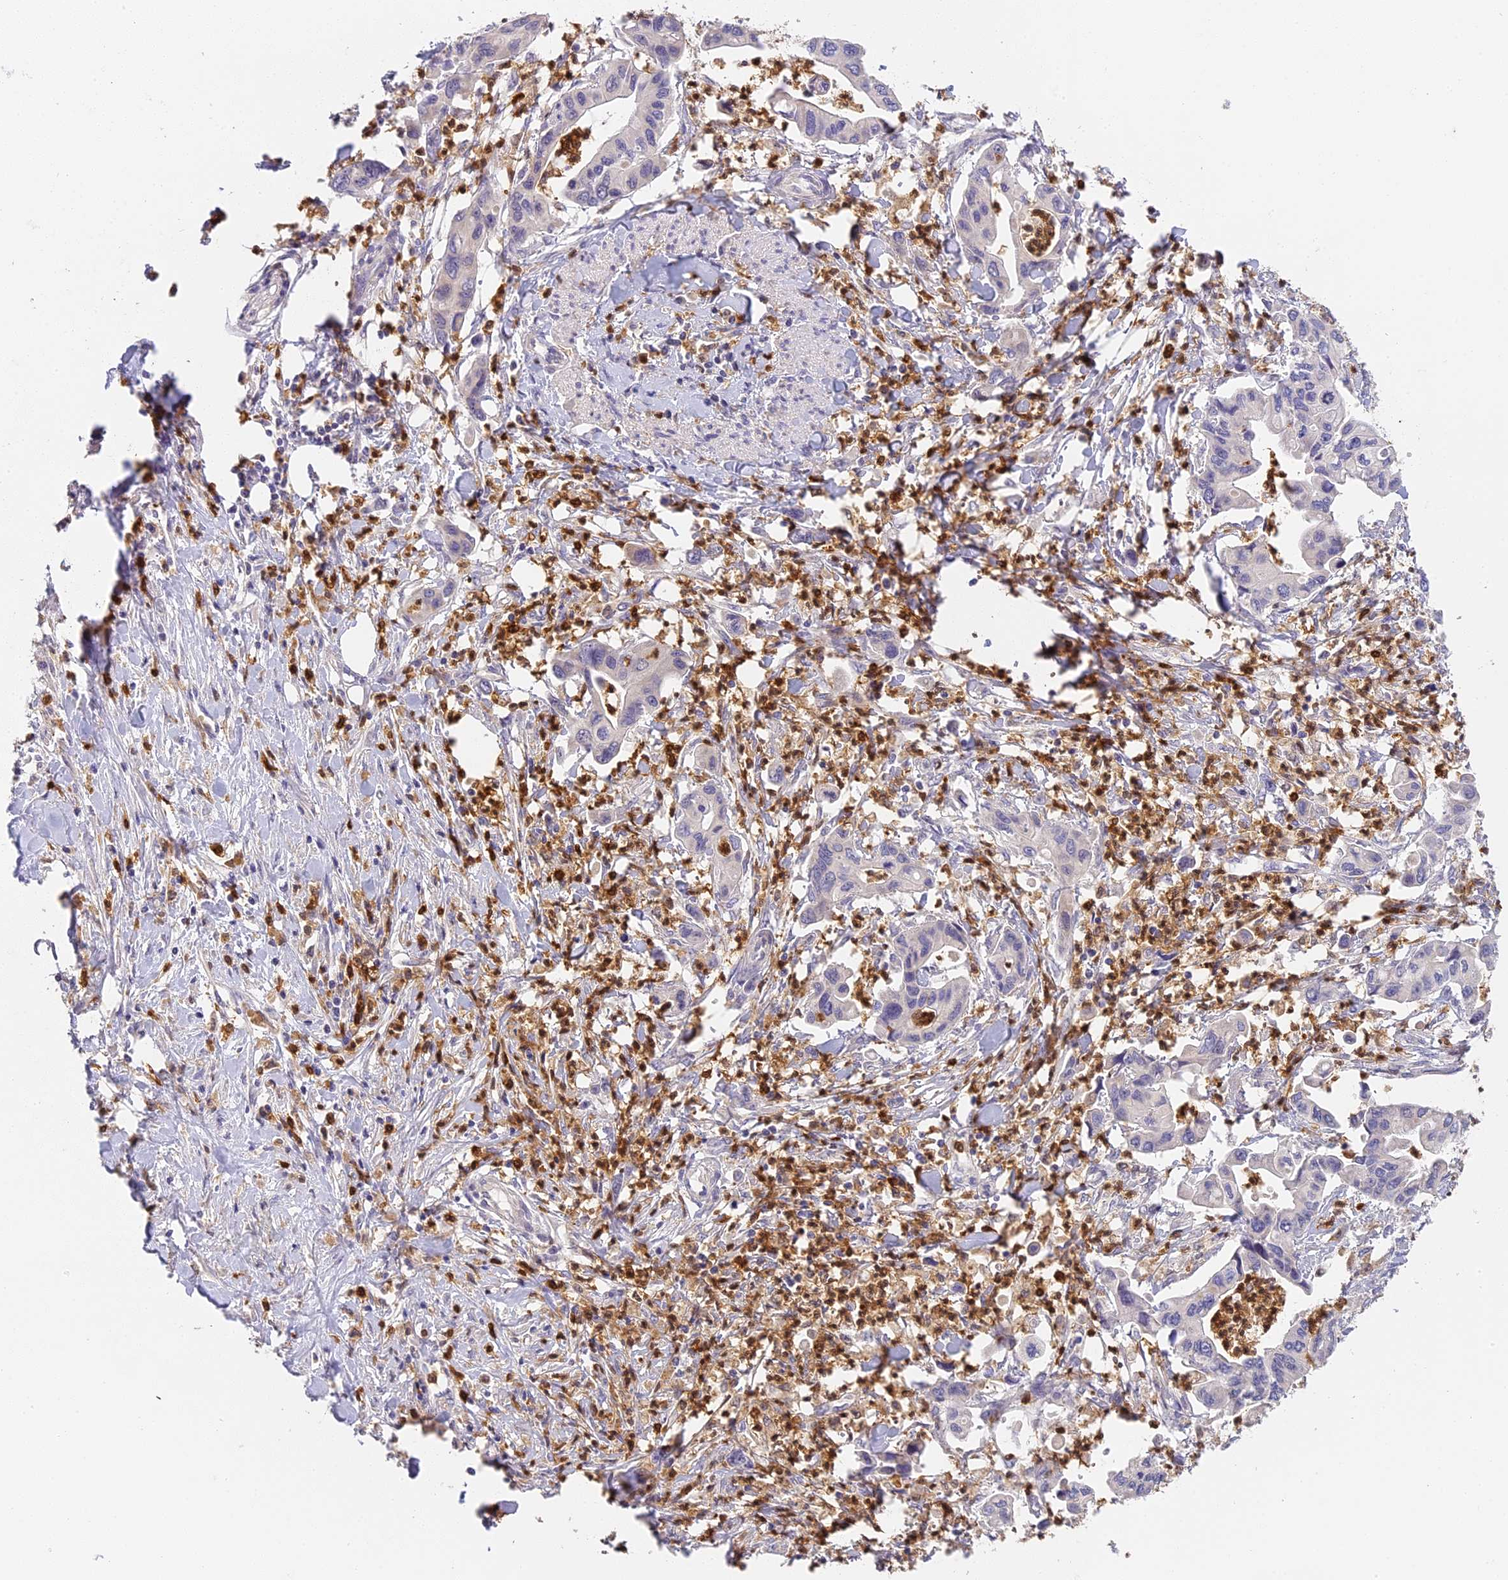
{"staining": {"intensity": "weak", "quantity": "<25%", "location": "cytoplasmic/membranous"}, "tissue": "pancreatic cancer", "cell_type": "Tumor cells", "image_type": "cancer", "snomed": [{"axis": "morphology", "description": "Adenocarcinoma, NOS"}, {"axis": "topography", "description": "Pancreas"}], "caption": "High magnification brightfield microscopy of pancreatic adenocarcinoma stained with DAB (3,3'-diaminobenzidine) (brown) and counterstained with hematoxylin (blue): tumor cells show no significant staining.", "gene": "NCF4", "patient": {"sex": "female", "age": 50}}